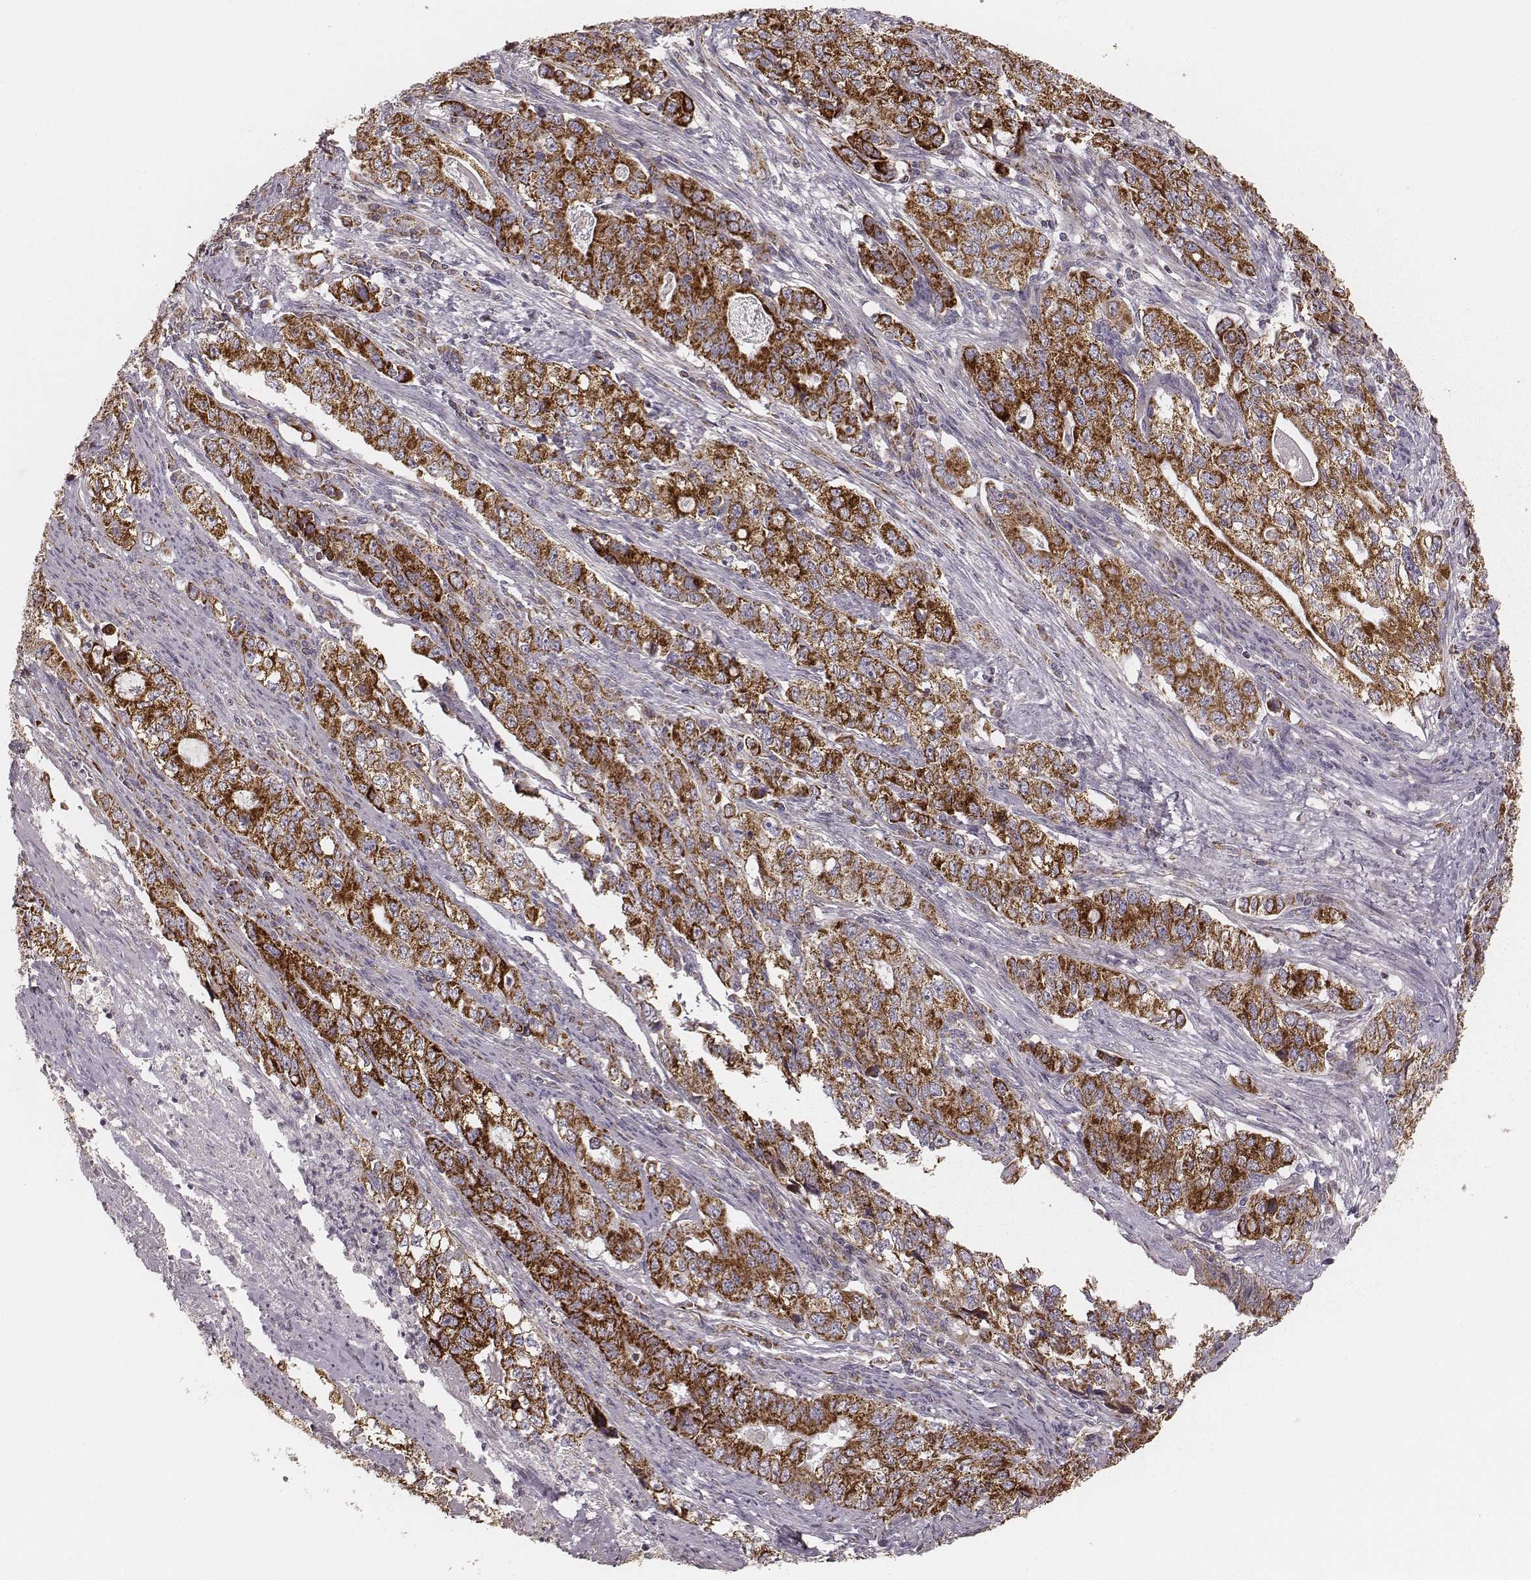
{"staining": {"intensity": "strong", "quantity": ">75%", "location": "cytoplasmic/membranous"}, "tissue": "stomach cancer", "cell_type": "Tumor cells", "image_type": "cancer", "snomed": [{"axis": "morphology", "description": "Adenocarcinoma, NOS"}, {"axis": "topography", "description": "Stomach, lower"}], "caption": "This is a micrograph of immunohistochemistry staining of adenocarcinoma (stomach), which shows strong expression in the cytoplasmic/membranous of tumor cells.", "gene": "TUFM", "patient": {"sex": "female", "age": 72}}